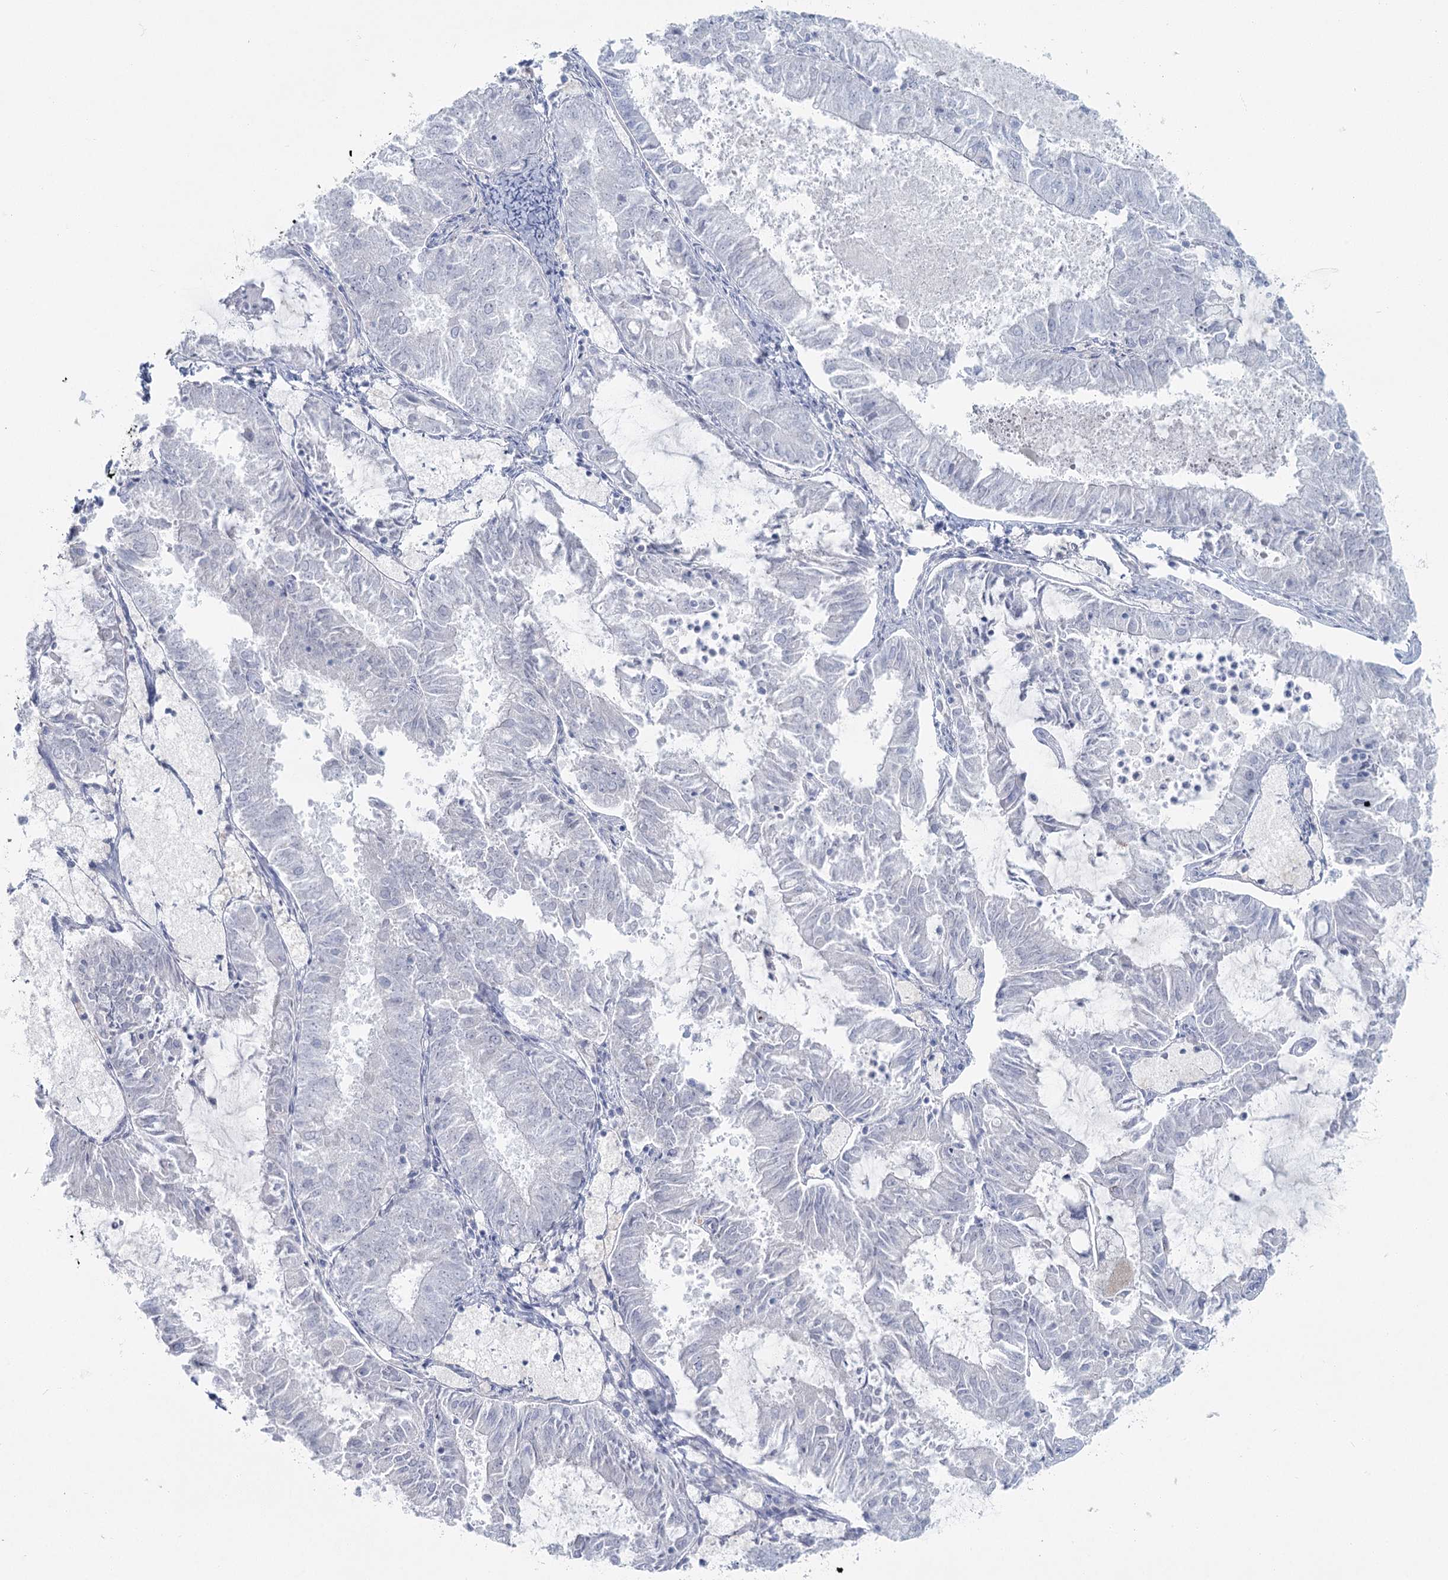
{"staining": {"intensity": "negative", "quantity": "none", "location": "none"}, "tissue": "endometrial cancer", "cell_type": "Tumor cells", "image_type": "cancer", "snomed": [{"axis": "morphology", "description": "Adenocarcinoma, NOS"}, {"axis": "topography", "description": "Endometrium"}], "caption": "Tumor cells are negative for brown protein staining in endometrial cancer (adenocarcinoma).", "gene": "IFIT5", "patient": {"sex": "female", "age": 57}}